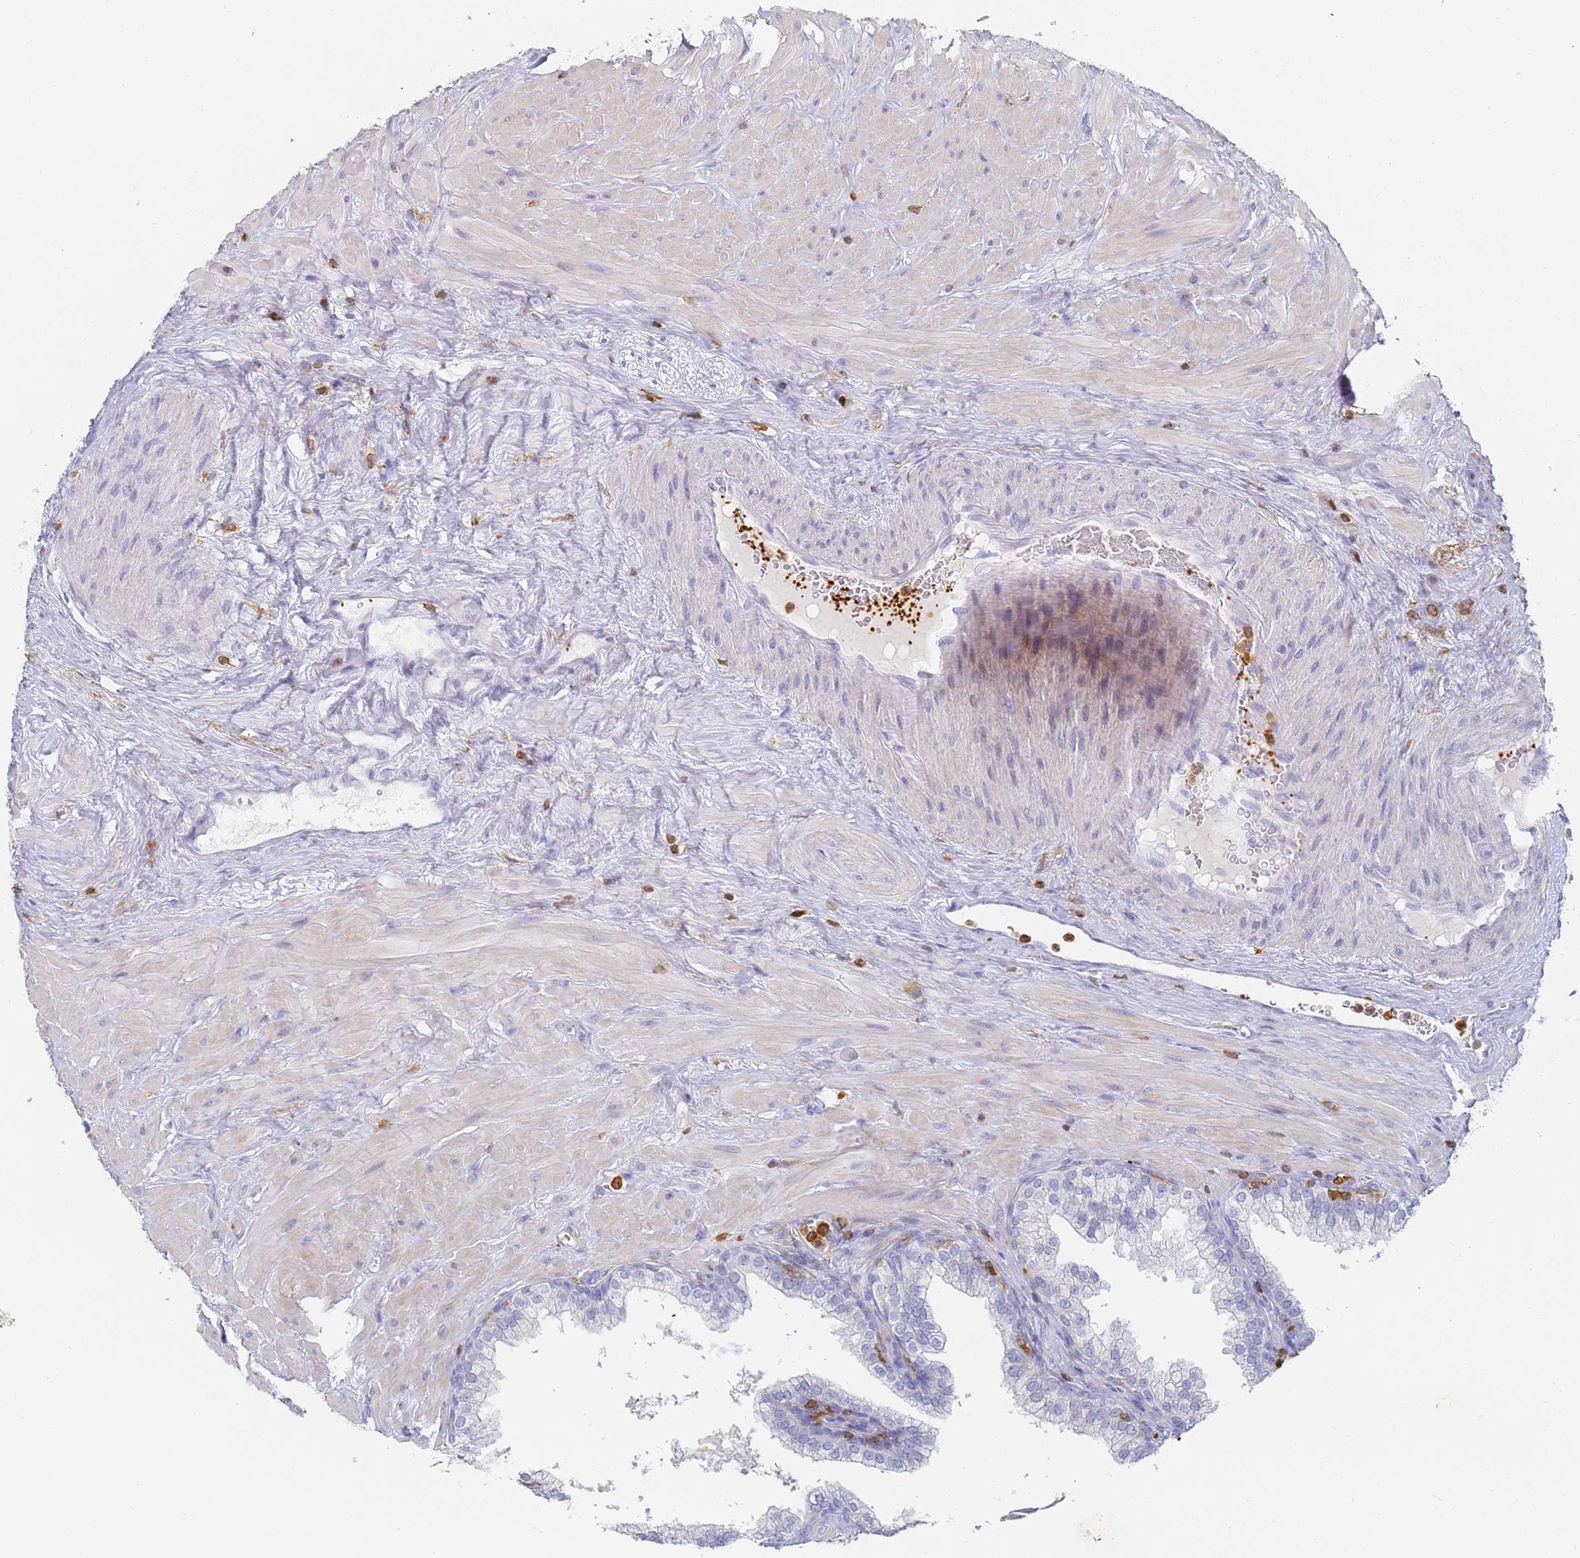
{"staining": {"intensity": "negative", "quantity": "none", "location": "none"}, "tissue": "prostate", "cell_type": "Glandular cells", "image_type": "normal", "snomed": [{"axis": "morphology", "description": "Normal tissue, NOS"}, {"axis": "topography", "description": "Prostate"}], "caption": "Protein analysis of benign prostate reveals no significant expression in glandular cells.", "gene": "BIN2", "patient": {"sex": "male", "age": 60}}